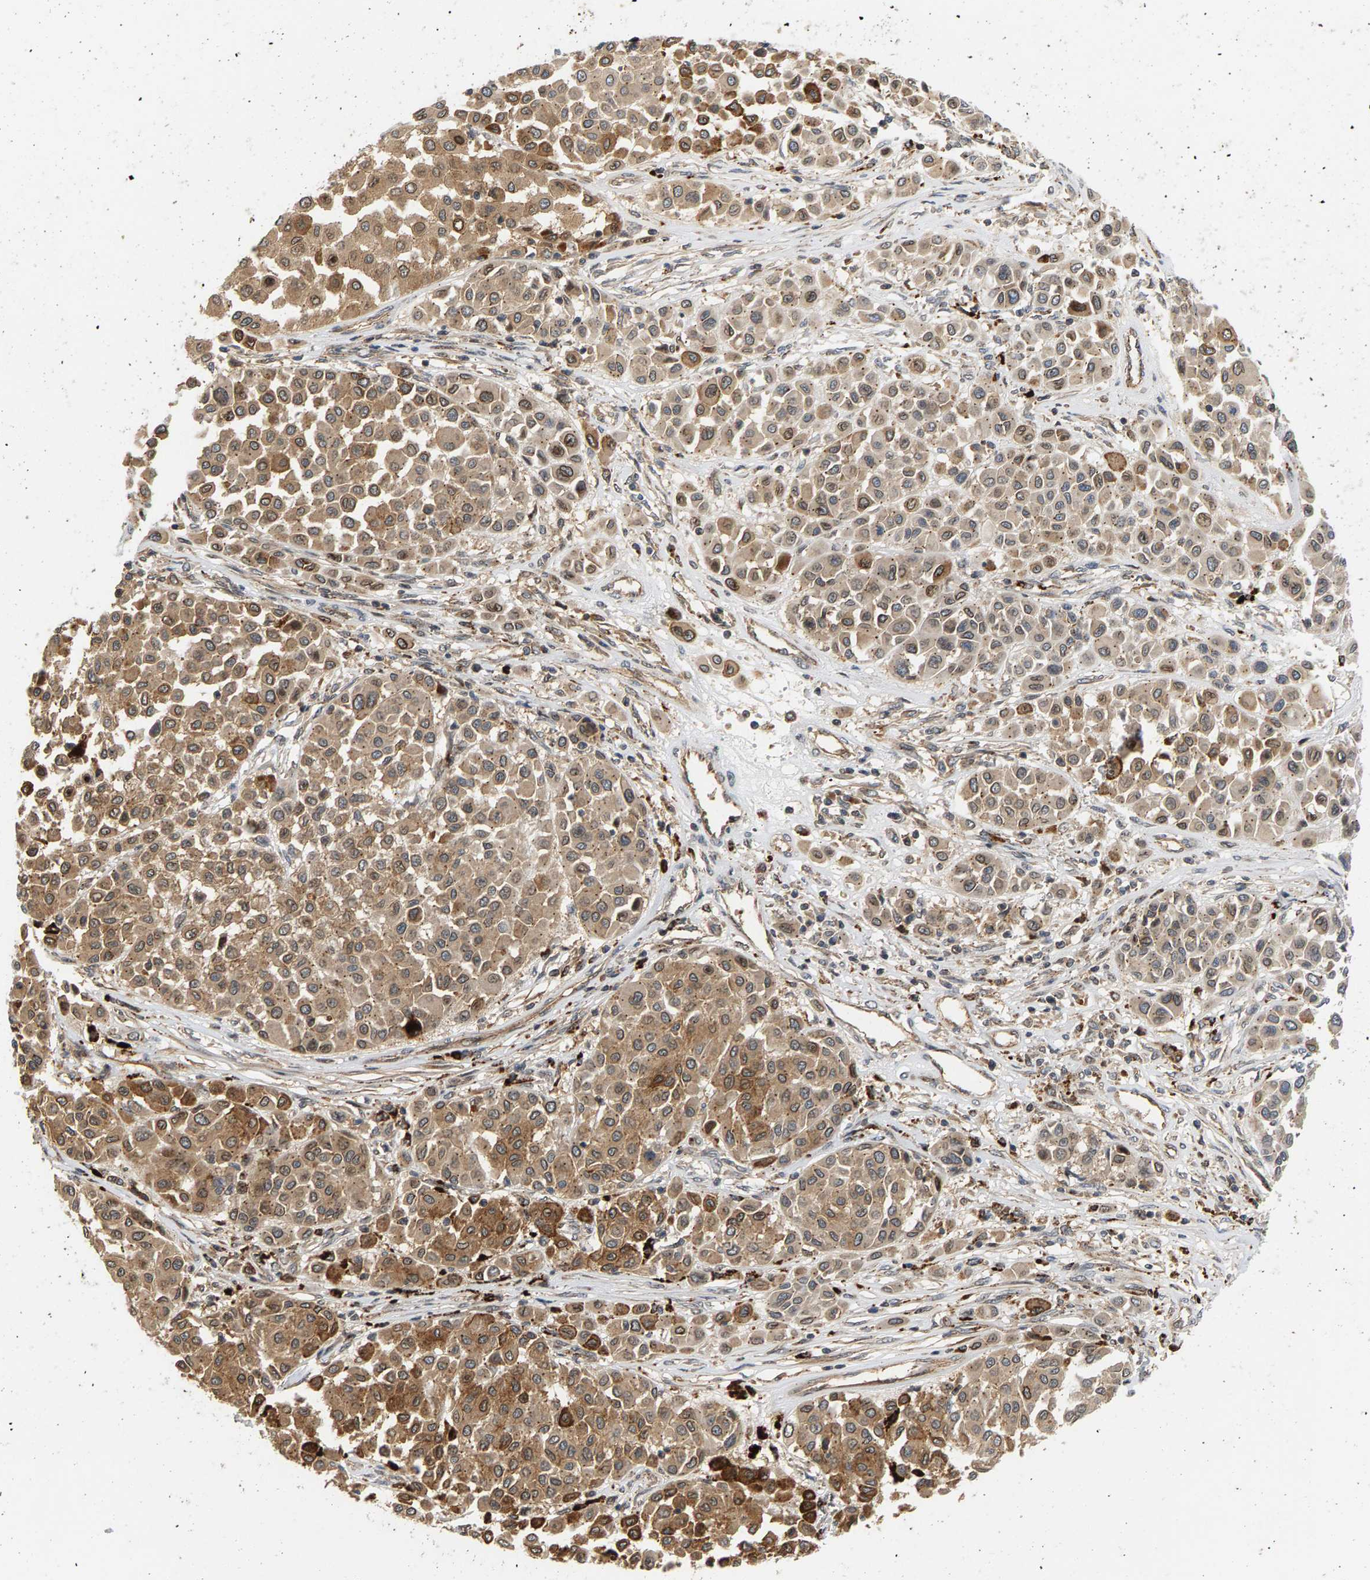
{"staining": {"intensity": "moderate", "quantity": ">75%", "location": "cytoplasmic/membranous"}, "tissue": "melanoma", "cell_type": "Tumor cells", "image_type": "cancer", "snomed": [{"axis": "morphology", "description": "Malignant melanoma, Metastatic site"}, {"axis": "topography", "description": "Soft tissue"}], "caption": "Immunohistochemistry histopathology image of malignant melanoma (metastatic site) stained for a protein (brown), which reveals medium levels of moderate cytoplasmic/membranous staining in approximately >75% of tumor cells.", "gene": "MAP2K5", "patient": {"sex": "male", "age": 41}}